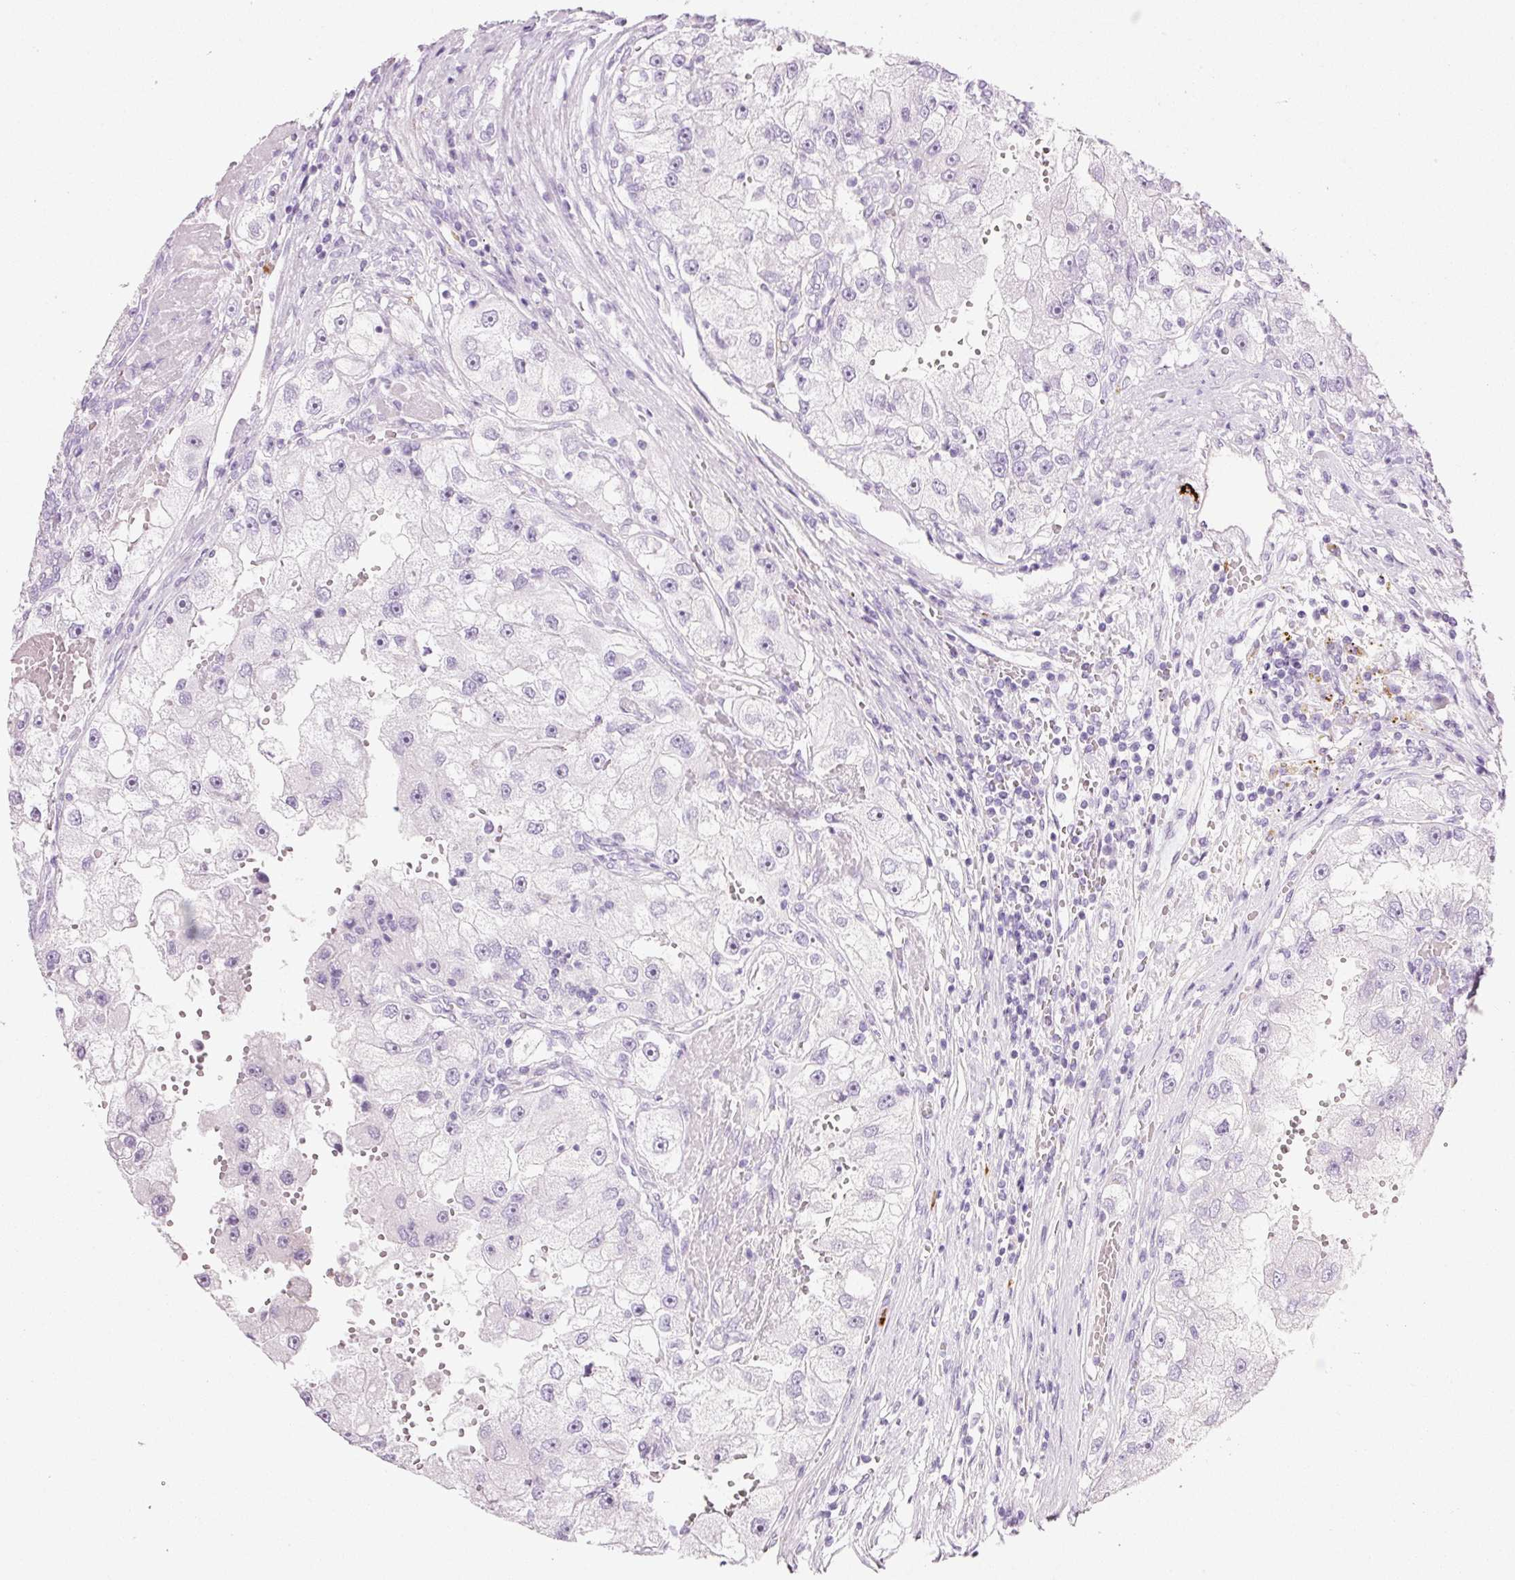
{"staining": {"intensity": "negative", "quantity": "none", "location": "none"}, "tissue": "renal cancer", "cell_type": "Tumor cells", "image_type": "cancer", "snomed": [{"axis": "morphology", "description": "Adenocarcinoma, NOS"}, {"axis": "topography", "description": "Kidney"}], "caption": "Immunohistochemical staining of human renal adenocarcinoma exhibits no significant positivity in tumor cells.", "gene": "CMA1", "patient": {"sex": "male", "age": 63}}